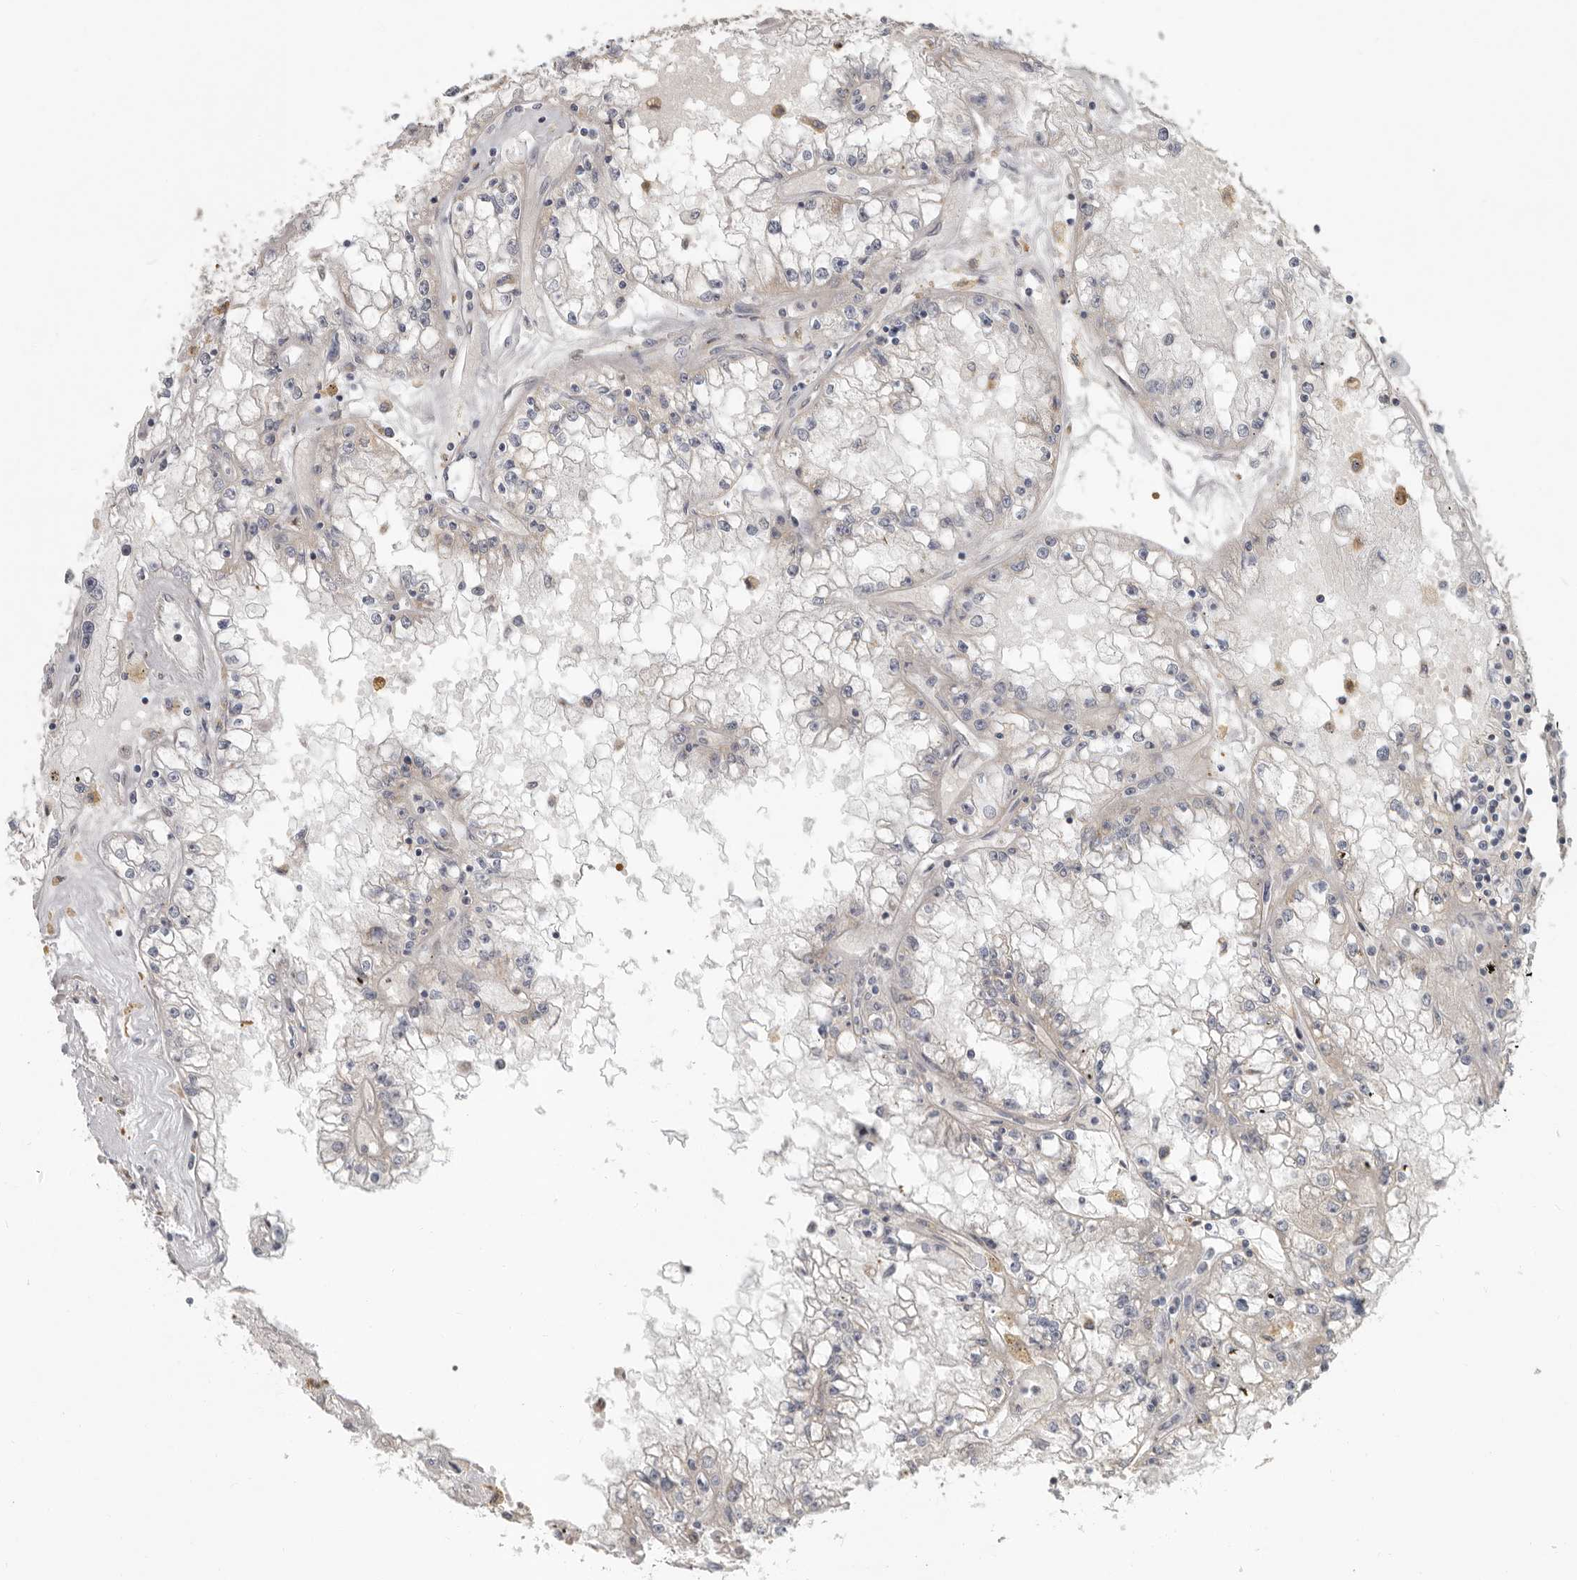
{"staining": {"intensity": "negative", "quantity": "none", "location": "none"}, "tissue": "renal cancer", "cell_type": "Tumor cells", "image_type": "cancer", "snomed": [{"axis": "morphology", "description": "Adenocarcinoma, NOS"}, {"axis": "topography", "description": "Kidney"}], "caption": "Immunohistochemistry (IHC) of human renal cancer (adenocarcinoma) demonstrates no expression in tumor cells.", "gene": "UNK", "patient": {"sex": "male", "age": 56}}